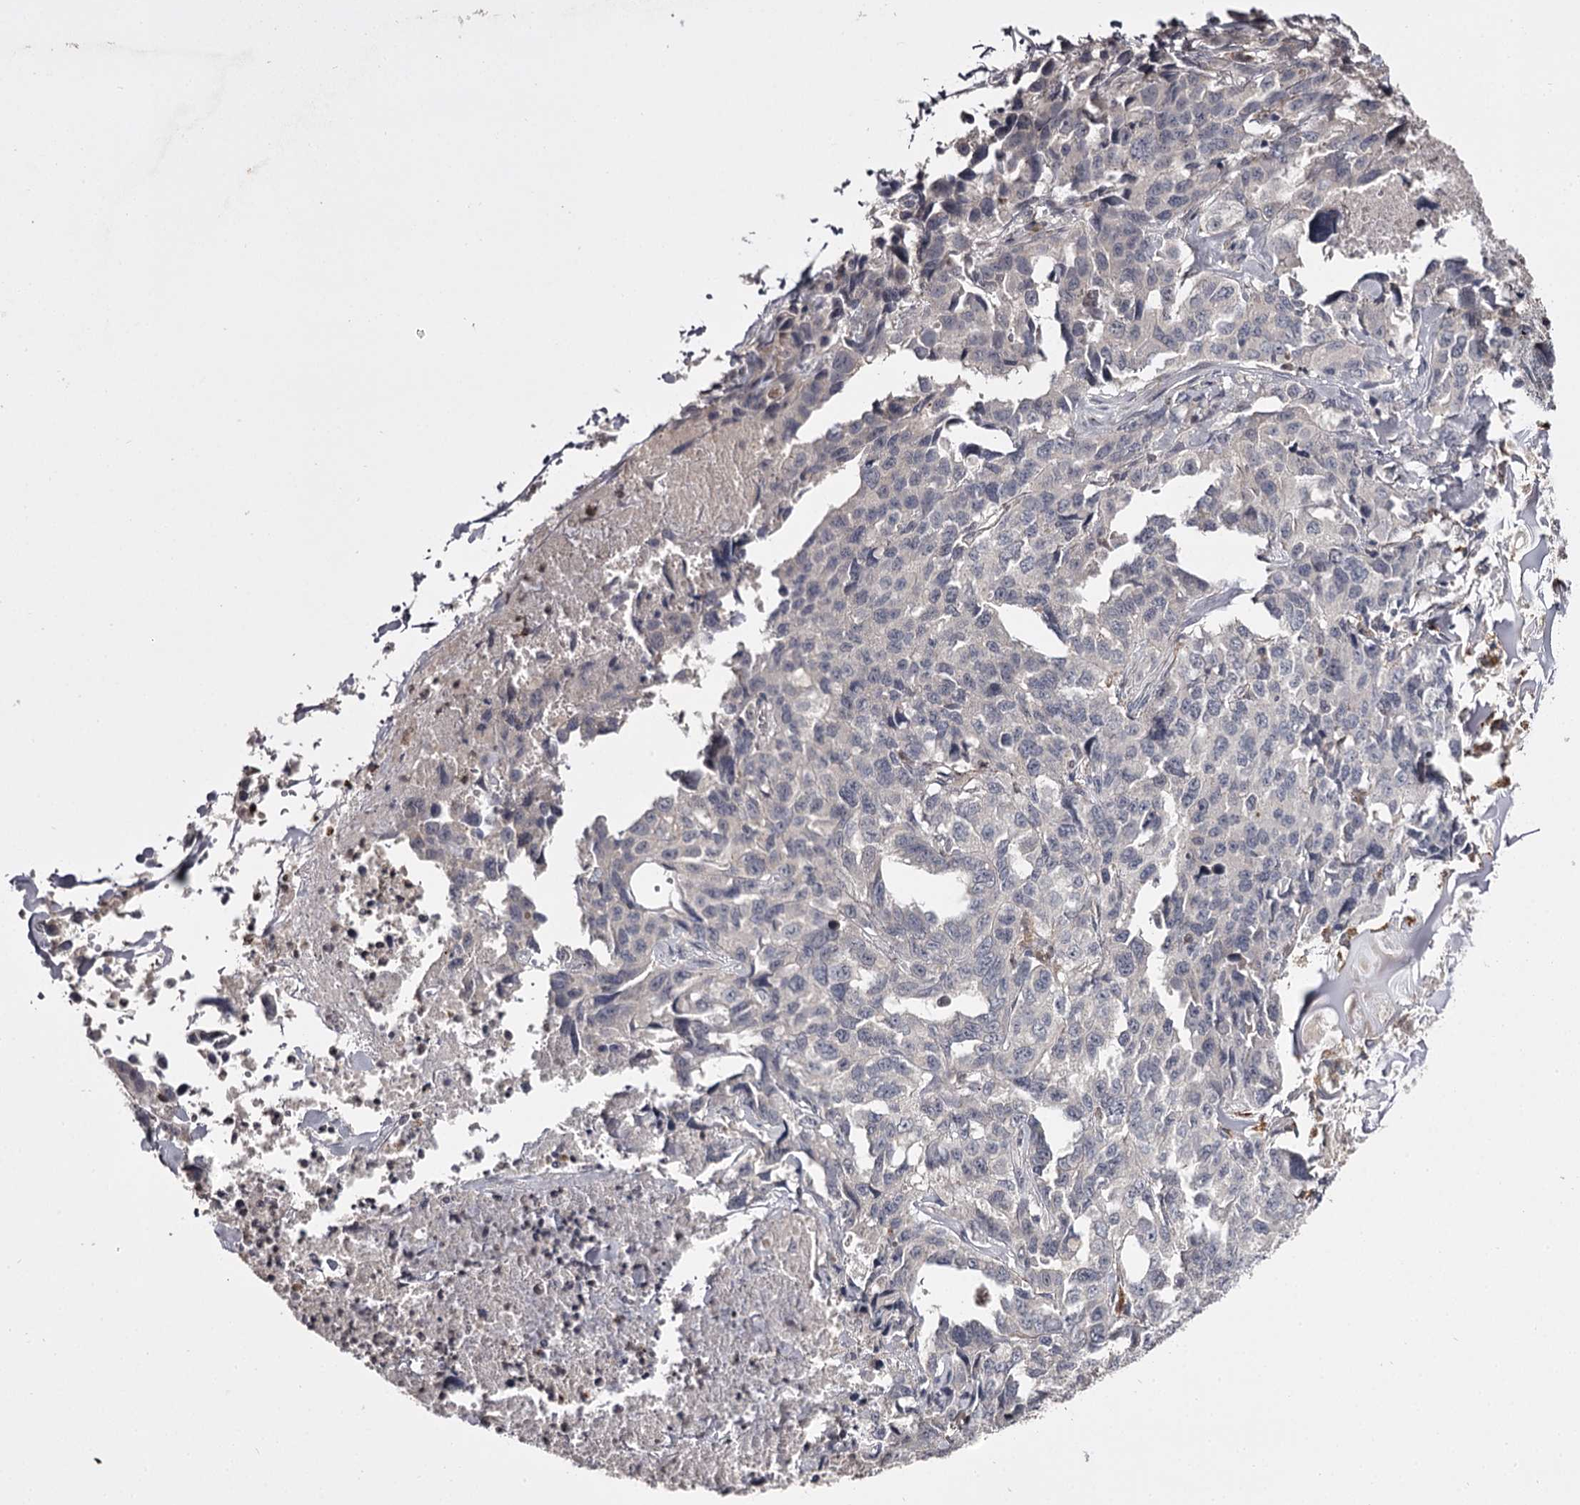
{"staining": {"intensity": "negative", "quantity": "none", "location": "none"}, "tissue": "lung cancer", "cell_type": "Tumor cells", "image_type": "cancer", "snomed": [{"axis": "morphology", "description": "Adenocarcinoma, NOS"}, {"axis": "topography", "description": "Lung"}], "caption": "A micrograph of human lung cancer is negative for staining in tumor cells.", "gene": "SLC32A1", "patient": {"sex": "female", "age": 51}}